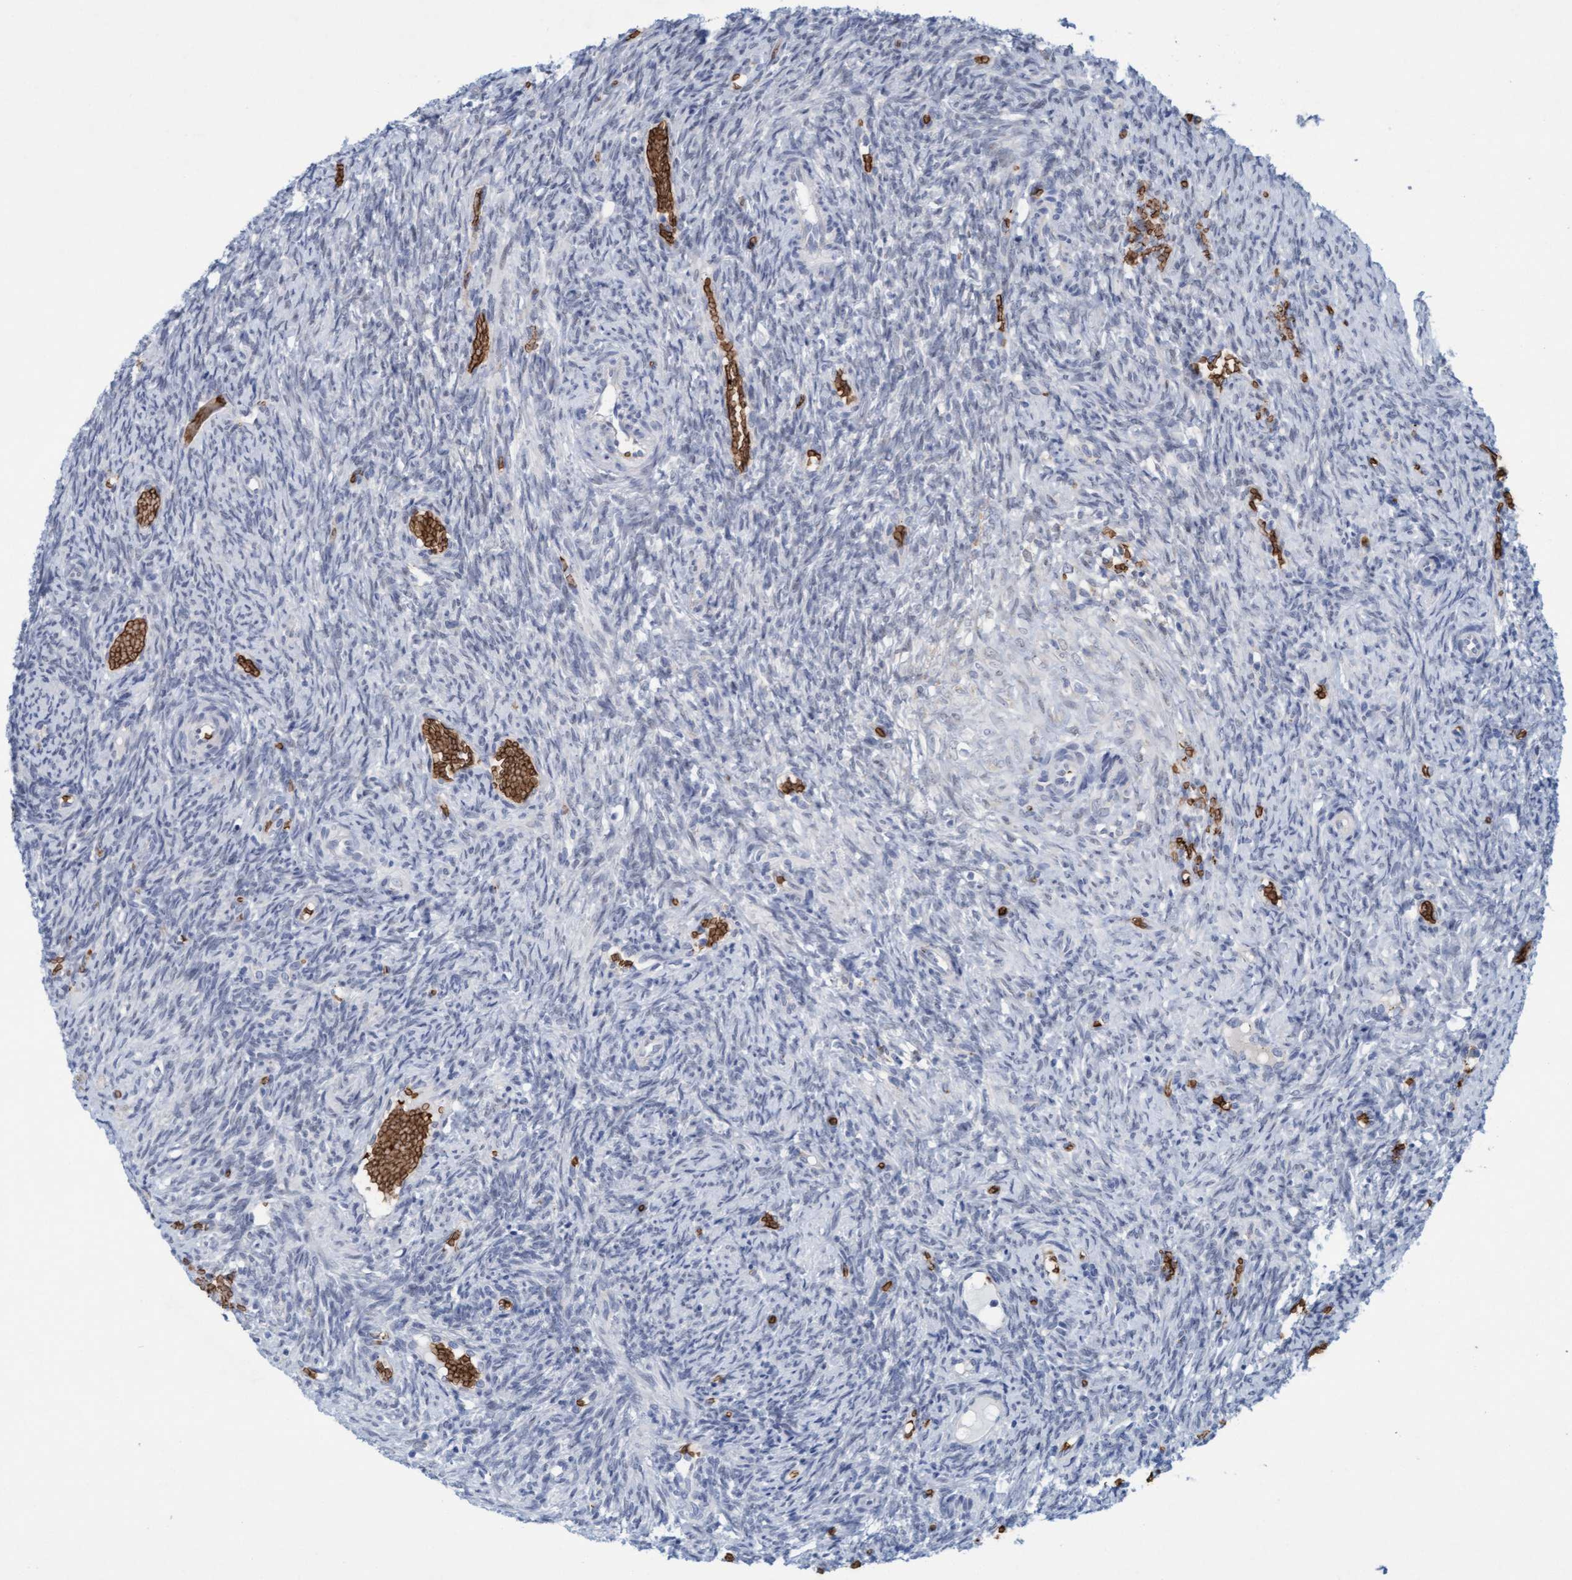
{"staining": {"intensity": "negative", "quantity": "none", "location": "none"}, "tissue": "ovary", "cell_type": "Follicle cells", "image_type": "normal", "snomed": [{"axis": "morphology", "description": "Normal tissue, NOS"}, {"axis": "topography", "description": "Ovary"}], "caption": "Immunohistochemistry (IHC) of benign human ovary reveals no positivity in follicle cells.", "gene": "SPEM2", "patient": {"sex": "female", "age": 41}}